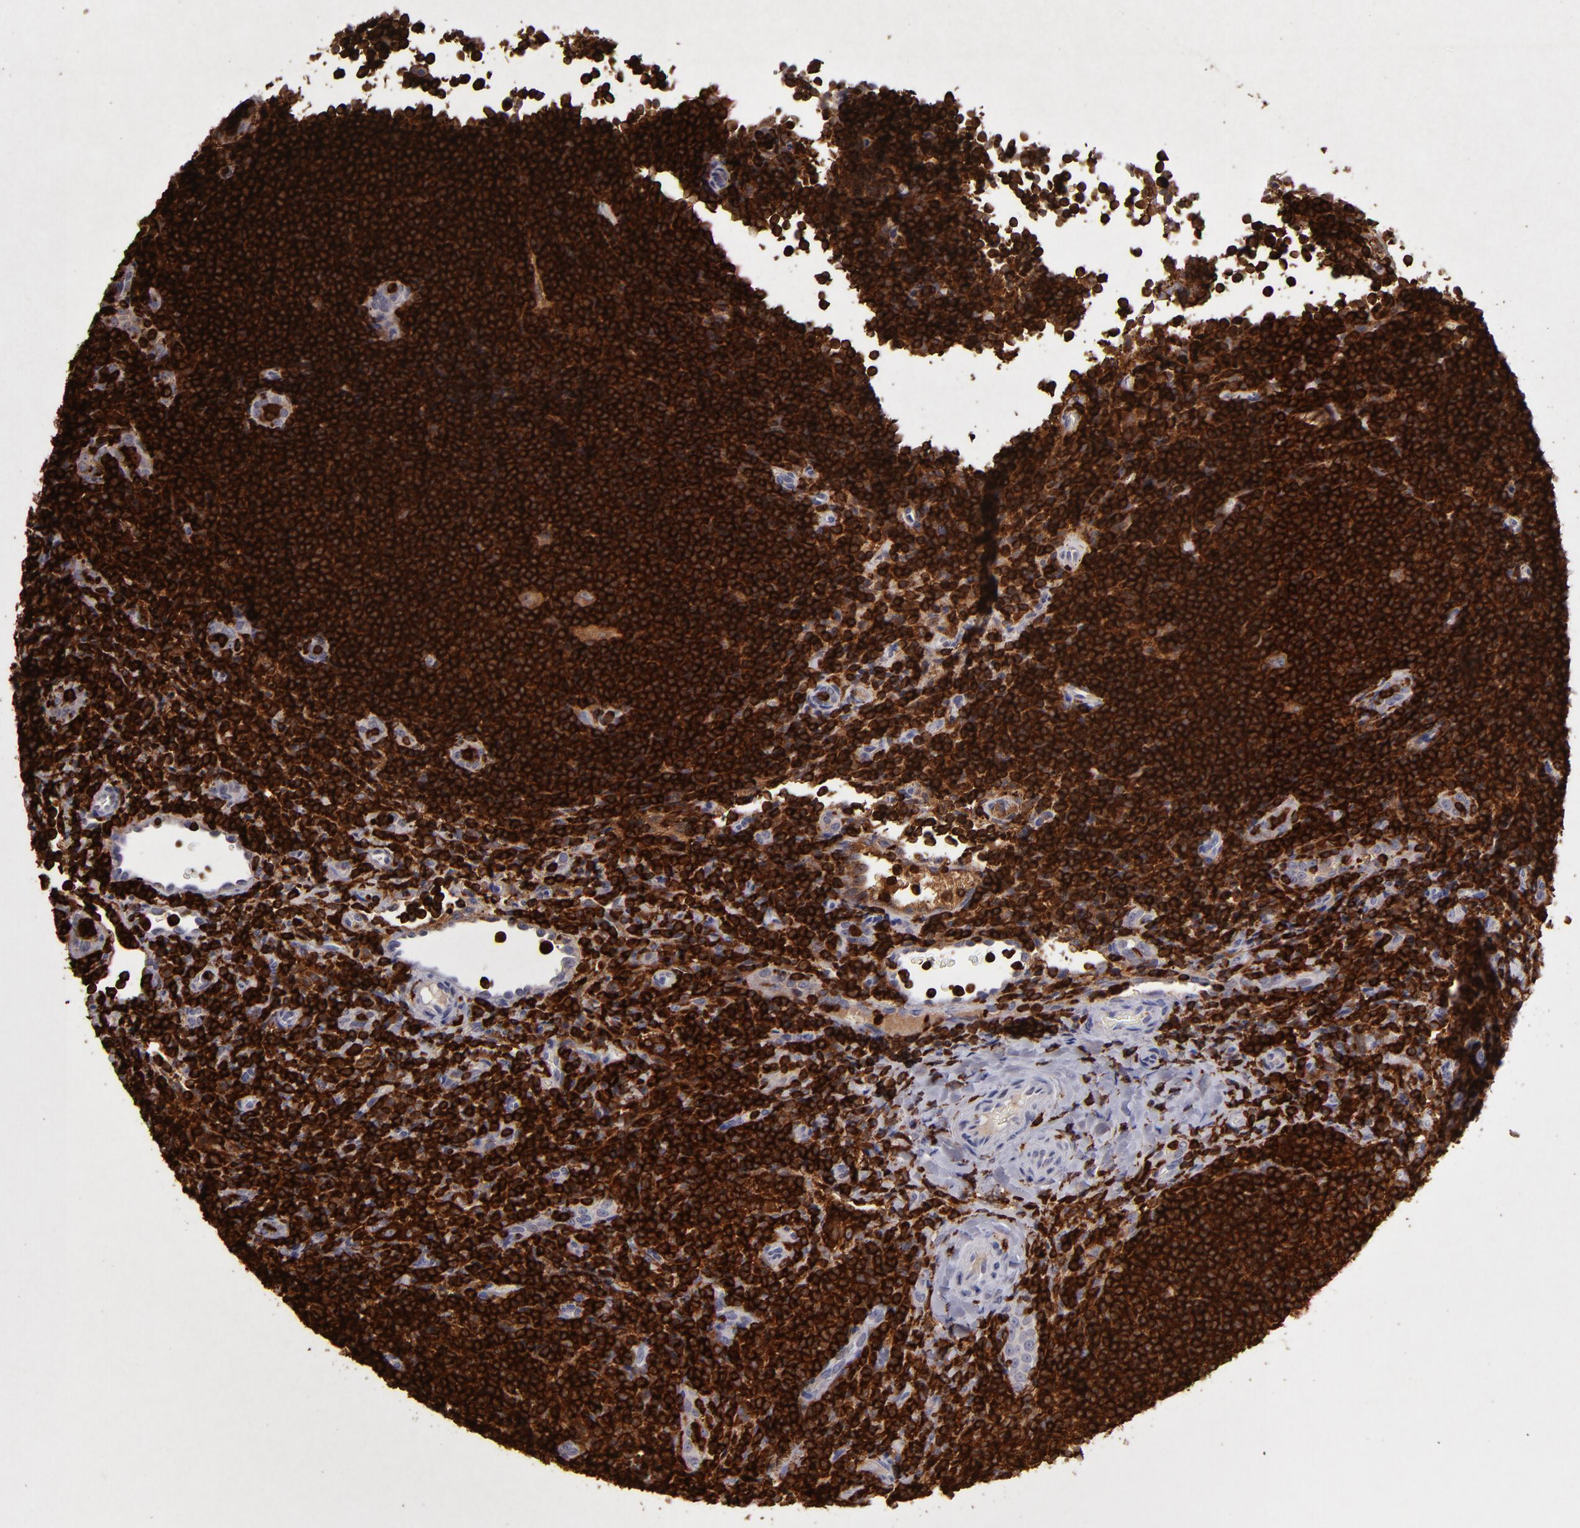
{"staining": {"intensity": "strong", "quantity": ">75%", "location": "cytoplasmic/membranous"}, "tissue": "lymphoma", "cell_type": "Tumor cells", "image_type": "cancer", "snomed": [{"axis": "morphology", "description": "Malignant lymphoma, non-Hodgkin's type, Low grade"}, {"axis": "topography", "description": "Lymph node"}], "caption": "Low-grade malignant lymphoma, non-Hodgkin's type was stained to show a protein in brown. There is high levels of strong cytoplasmic/membranous positivity in about >75% of tumor cells.", "gene": "WAS", "patient": {"sex": "female", "age": 76}}